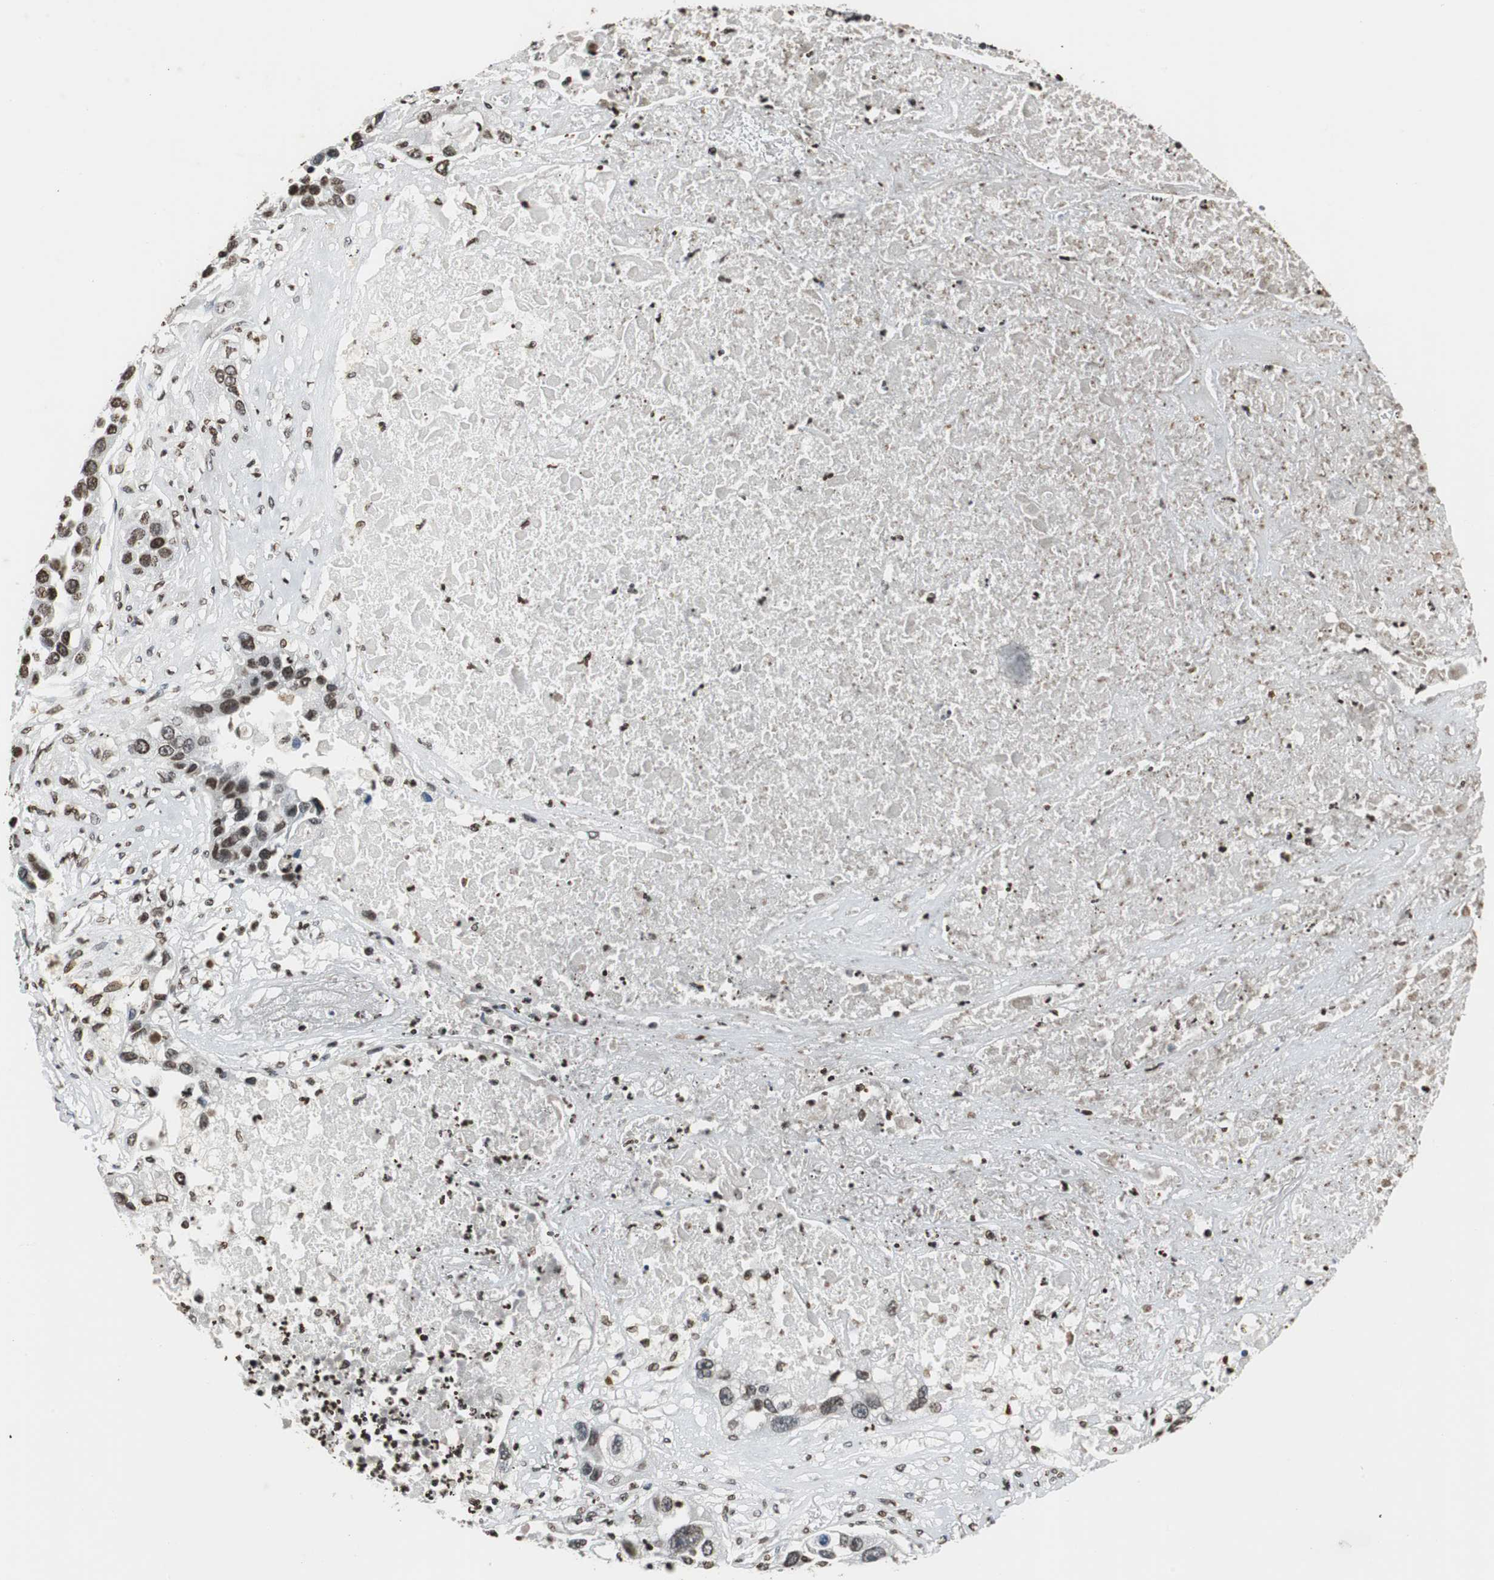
{"staining": {"intensity": "strong", "quantity": ">75%", "location": "nuclear"}, "tissue": "lung cancer", "cell_type": "Tumor cells", "image_type": "cancer", "snomed": [{"axis": "morphology", "description": "Squamous cell carcinoma, NOS"}, {"axis": "topography", "description": "Lung"}], "caption": "A high amount of strong nuclear expression is appreciated in about >75% of tumor cells in squamous cell carcinoma (lung) tissue. Nuclei are stained in blue.", "gene": "PAXIP1", "patient": {"sex": "male", "age": 71}}